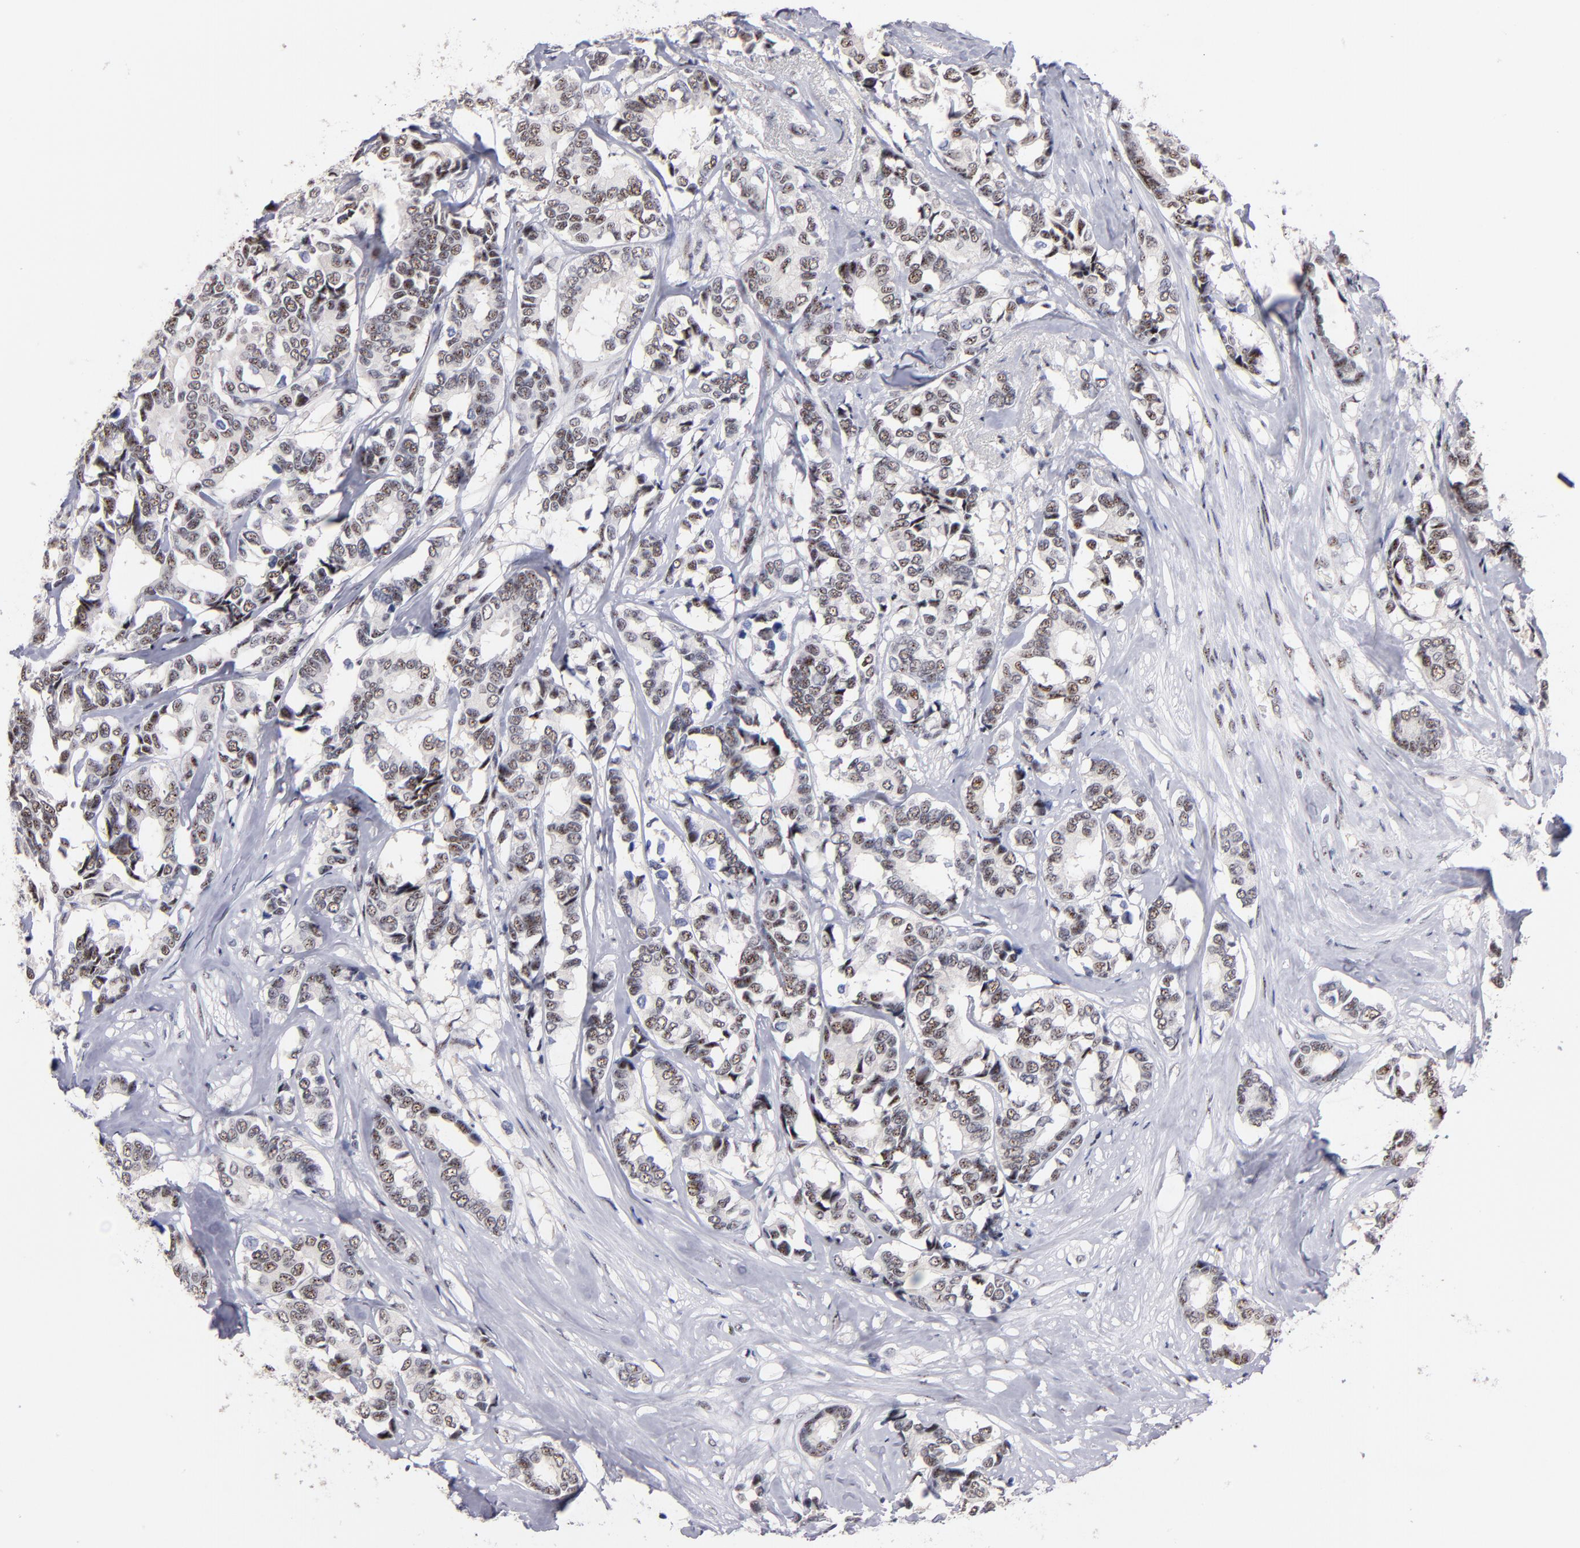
{"staining": {"intensity": "moderate", "quantity": "25%-75%", "location": "nuclear"}, "tissue": "breast cancer", "cell_type": "Tumor cells", "image_type": "cancer", "snomed": [{"axis": "morphology", "description": "Duct carcinoma"}, {"axis": "topography", "description": "Breast"}], "caption": "There is medium levels of moderate nuclear positivity in tumor cells of breast cancer, as demonstrated by immunohistochemical staining (brown color).", "gene": "RAF1", "patient": {"sex": "female", "age": 87}}